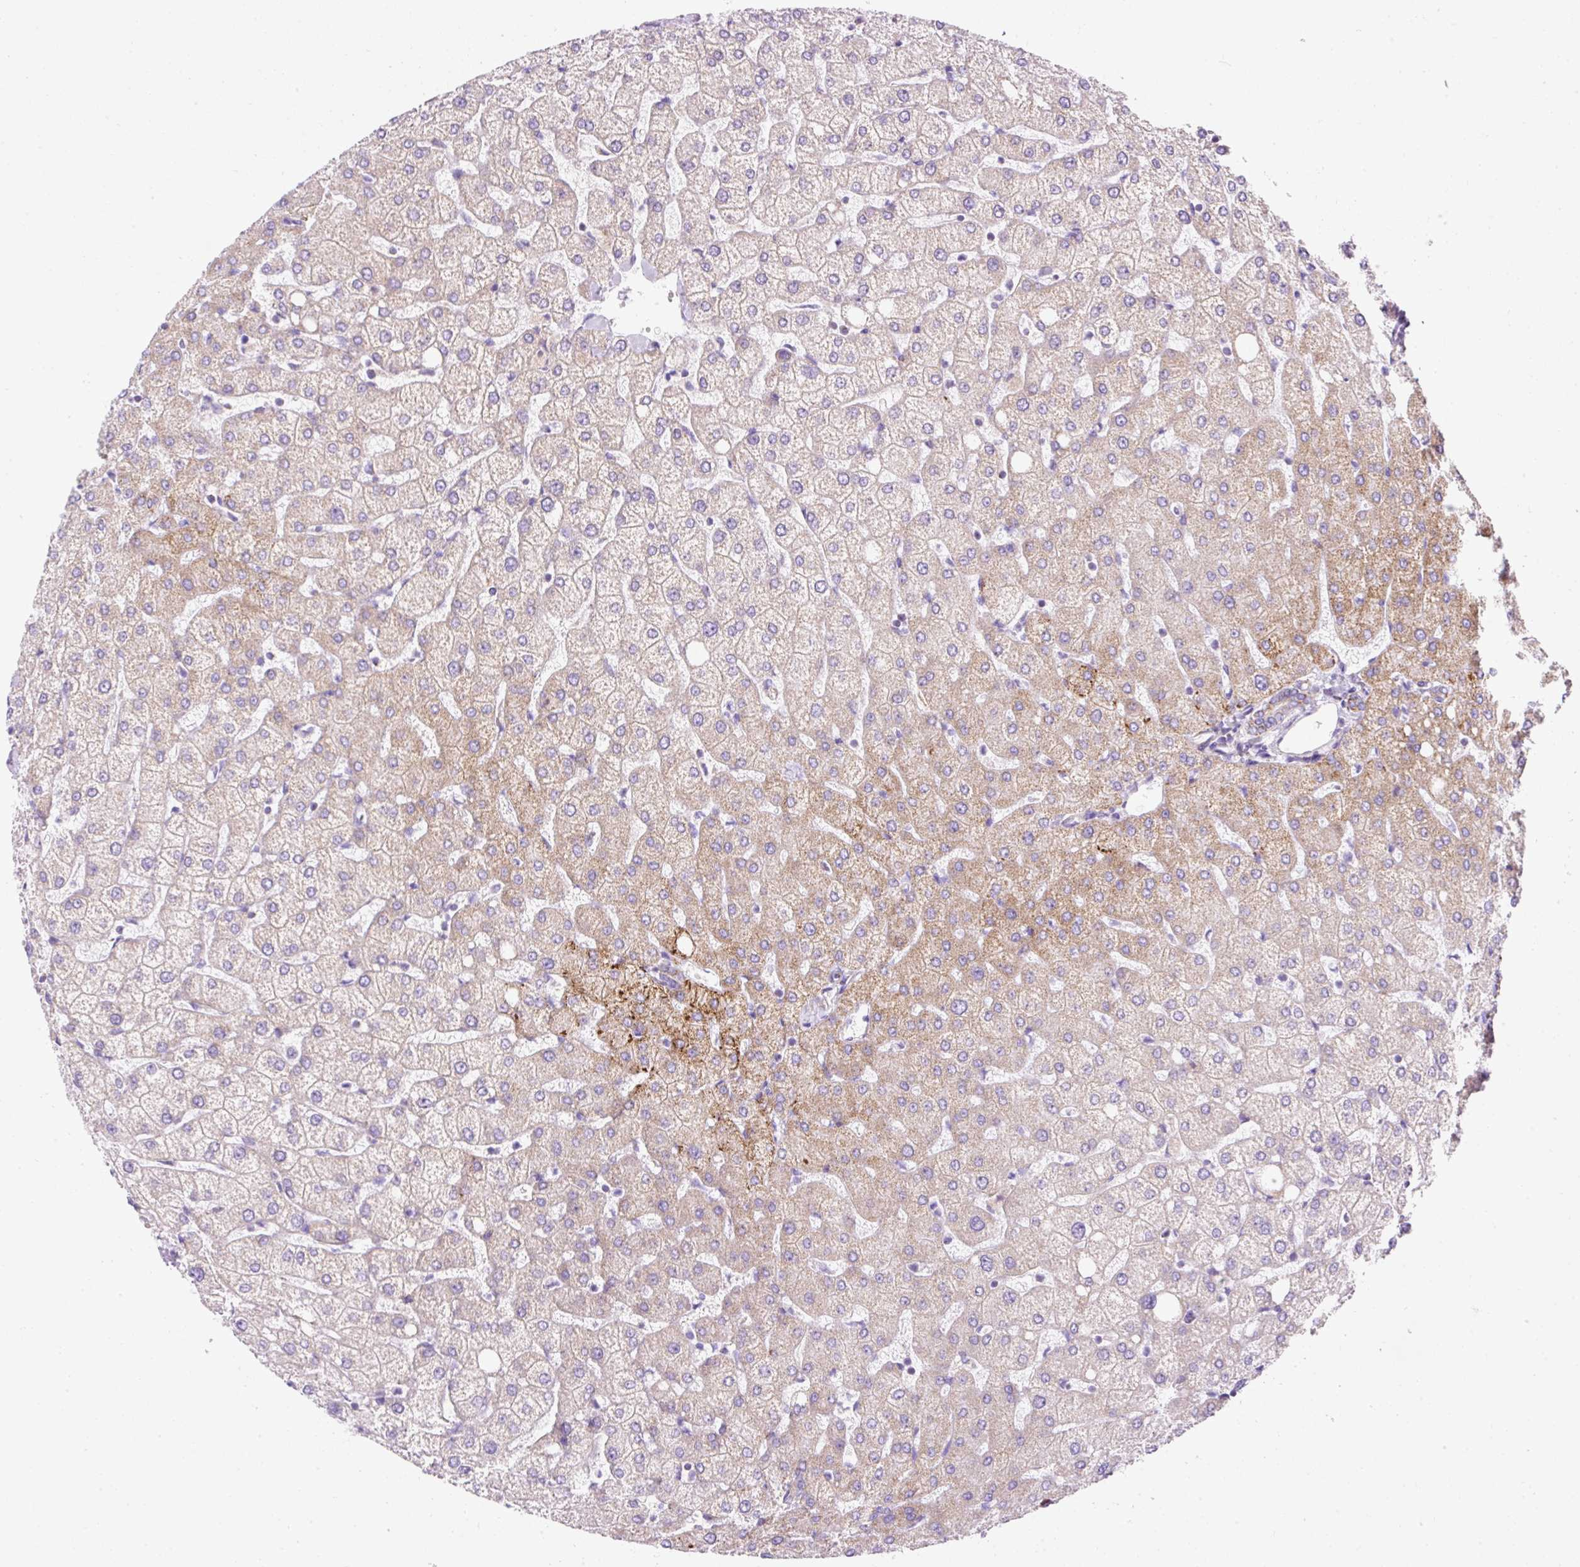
{"staining": {"intensity": "negative", "quantity": "none", "location": "none"}, "tissue": "liver", "cell_type": "Cholangiocytes", "image_type": "normal", "snomed": [{"axis": "morphology", "description": "Normal tissue, NOS"}, {"axis": "topography", "description": "Liver"}], "caption": "Immunohistochemistry (IHC) histopathology image of unremarkable liver: liver stained with DAB shows no significant protein staining in cholangiocytes. The staining is performed using DAB (3,3'-diaminobenzidine) brown chromogen with nuclei counter-stained in using hematoxylin.", "gene": "PLPP2", "patient": {"sex": "female", "age": 54}}